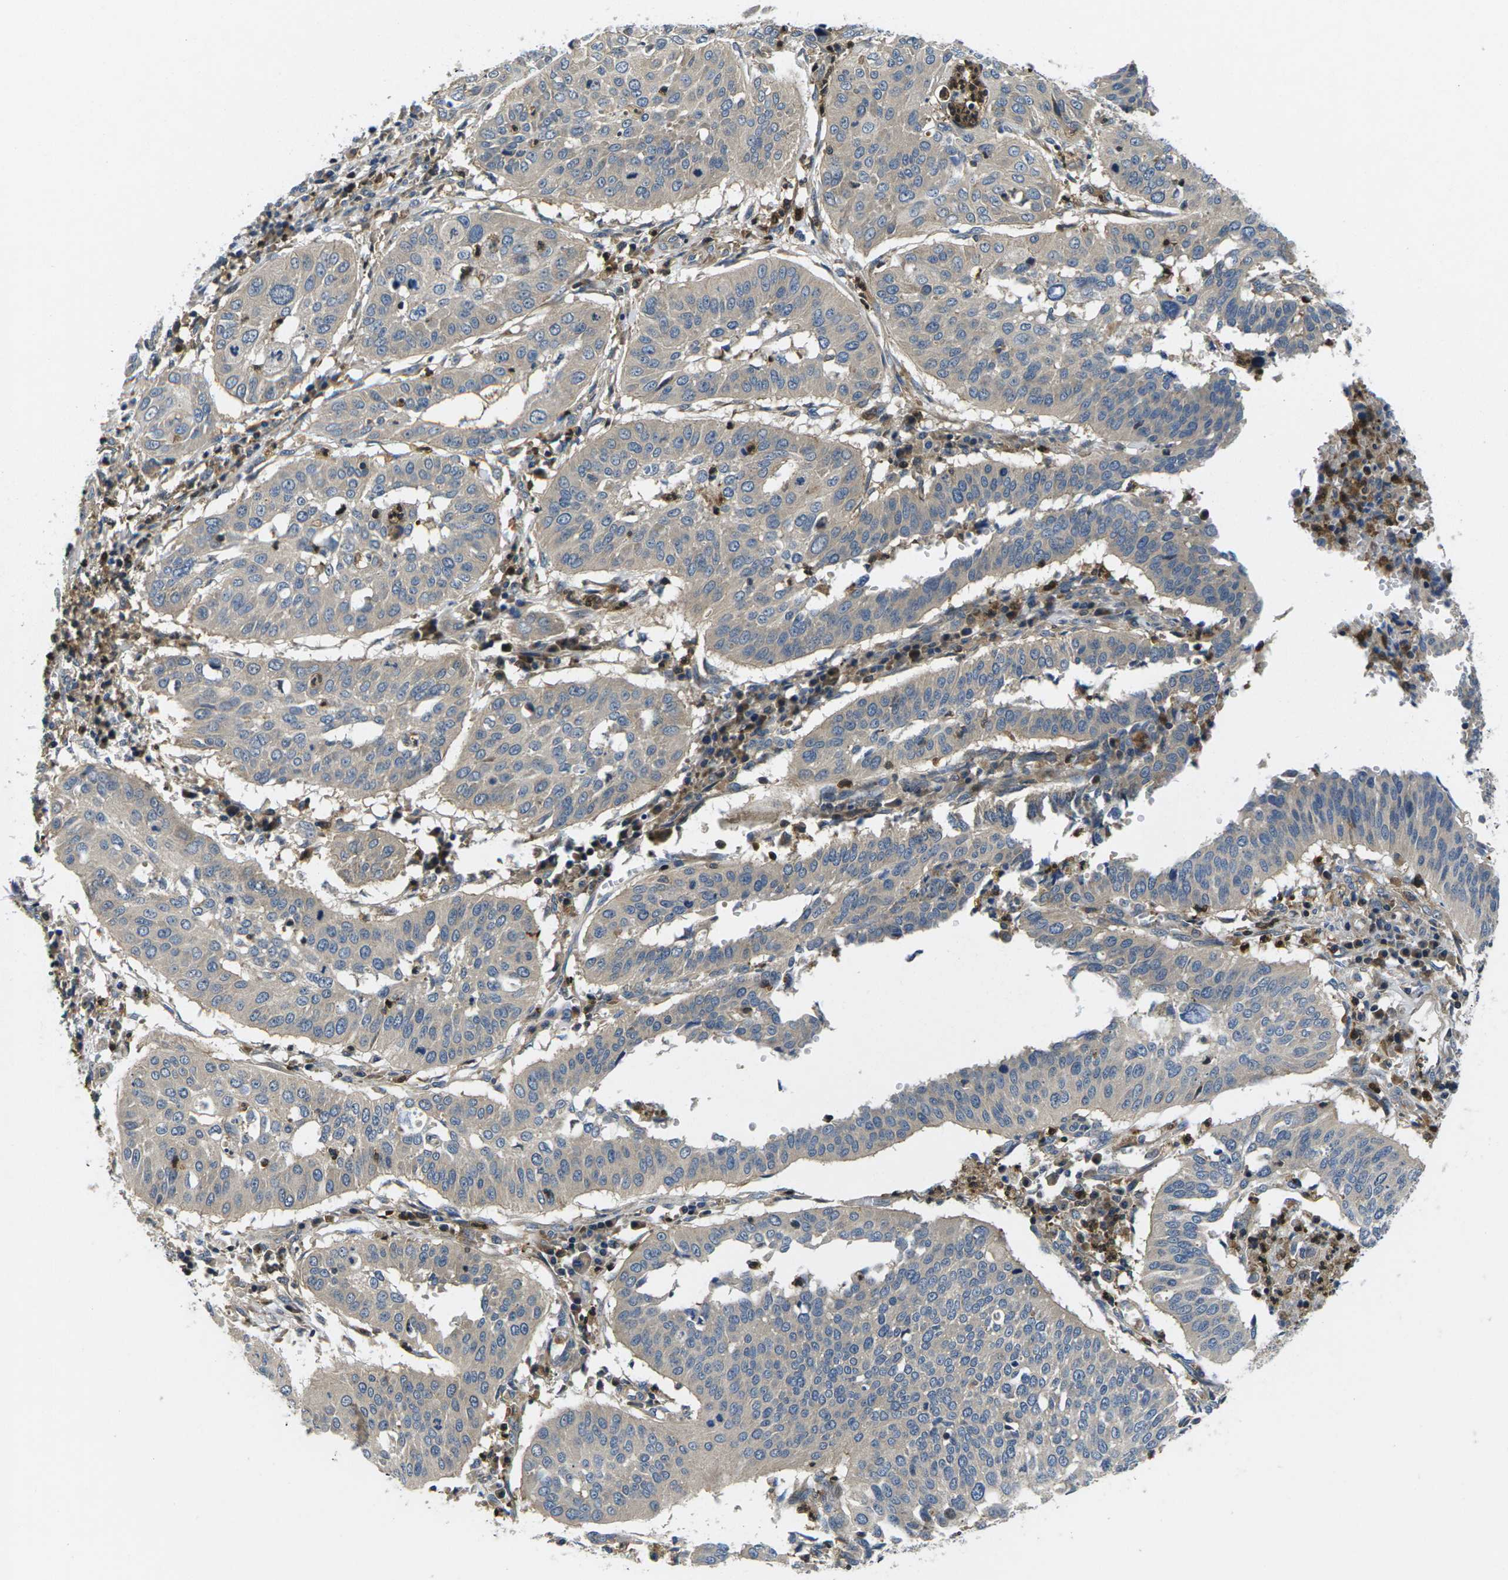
{"staining": {"intensity": "weak", "quantity": ">75%", "location": "cytoplasmic/membranous"}, "tissue": "cervical cancer", "cell_type": "Tumor cells", "image_type": "cancer", "snomed": [{"axis": "morphology", "description": "Normal tissue, NOS"}, {"axis": "morphology", "description": "Squamous cell carcinoma, NOS"}, {"axis": "topography", "description": "Cervix"}], "caption": "High-magnification brightfield microscopy of cervical cancer (squamous cell carcinoma) stained with DAB (3,3'-diaminobenzidine) (brown) and counterstained with hematoxylin (blue). tumor cells exhibit weak cytoplasmic/membranous positivity is present in approximately>75% of cells.", "gene": "PLCE1", "patient": {"sex": "female", "age": 39}}